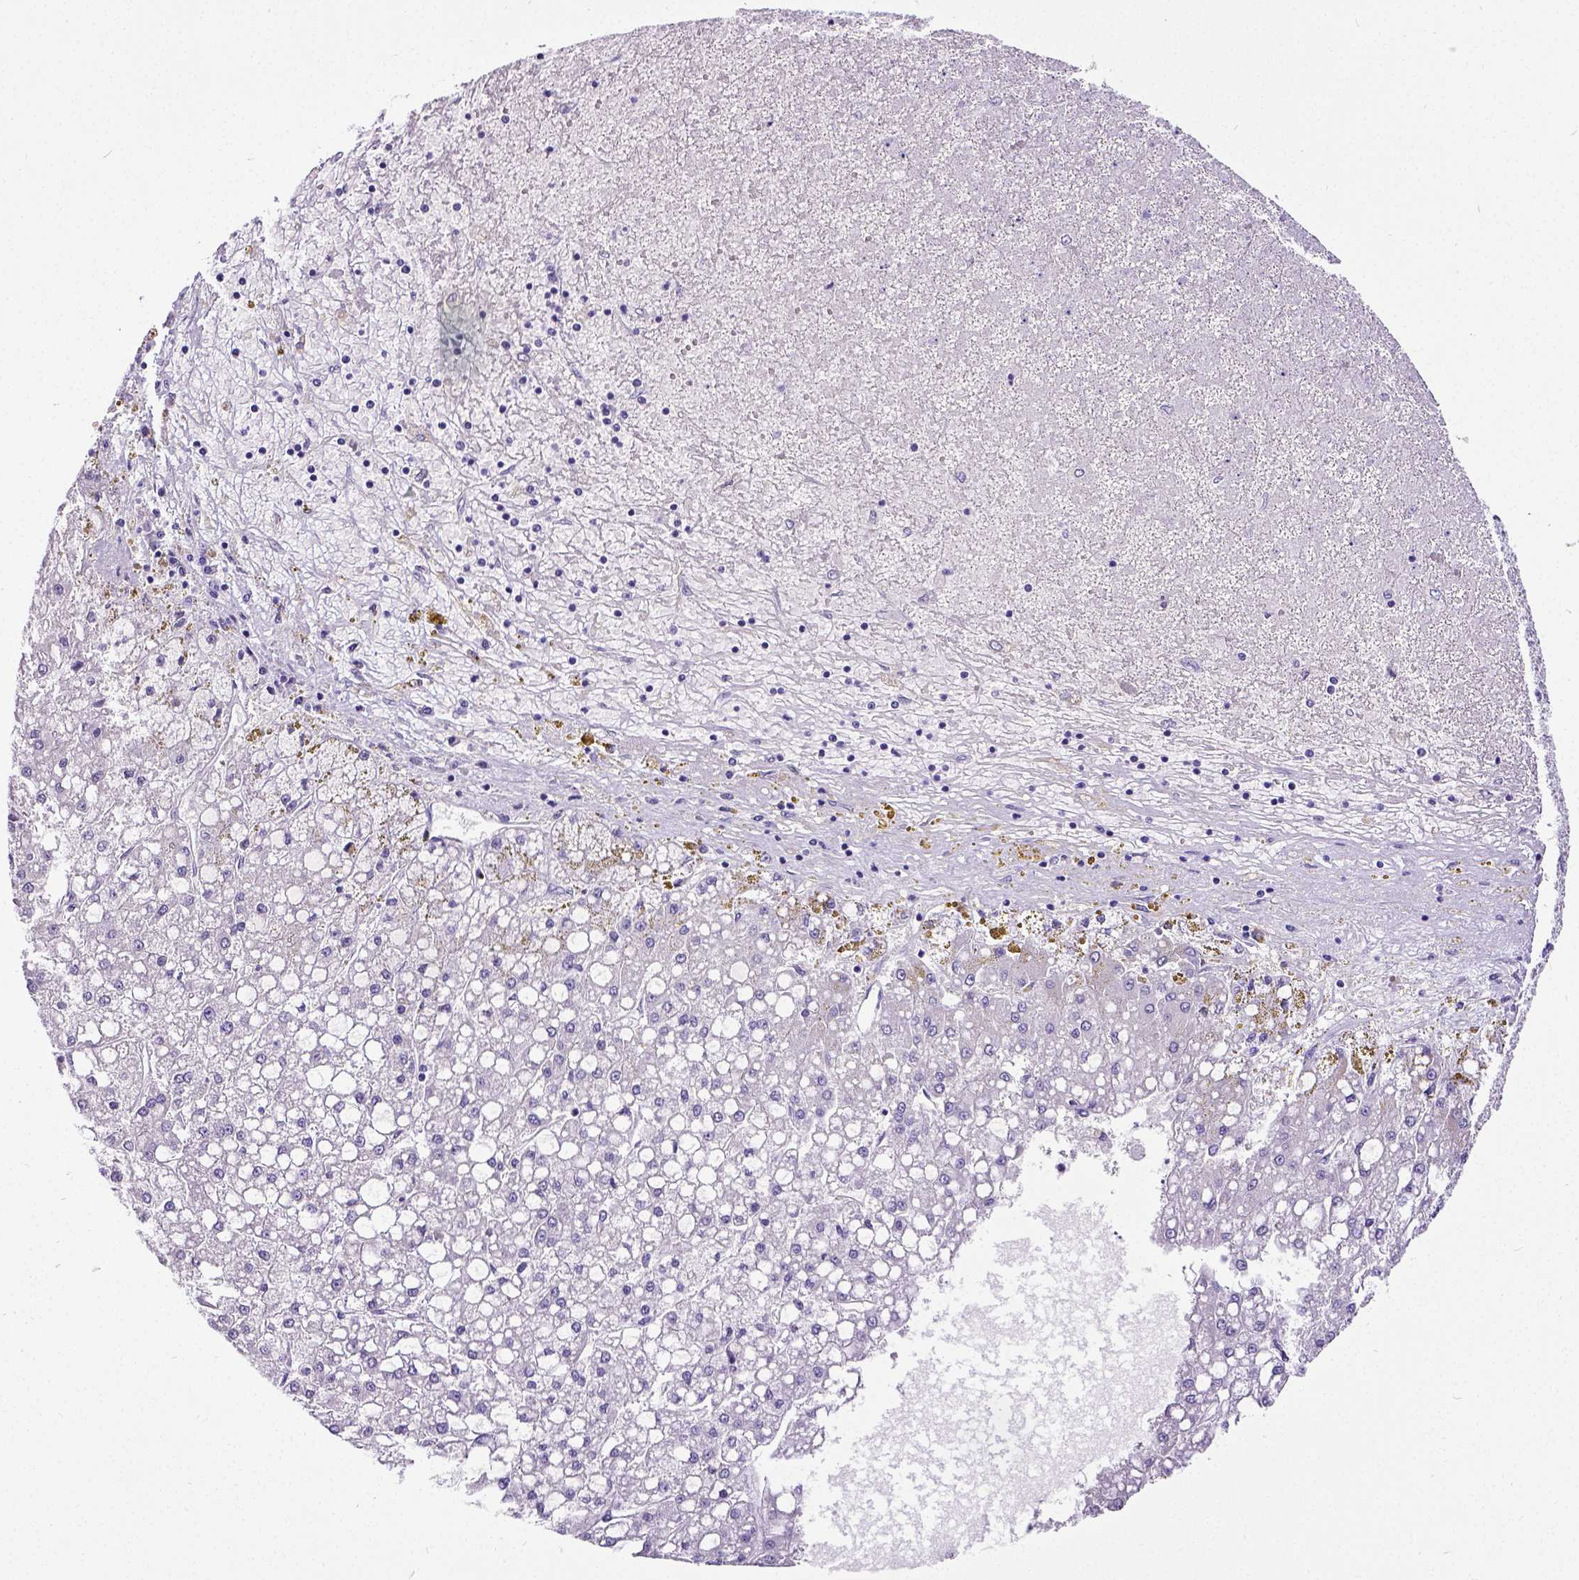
{"staining": {"intensity": "negative", "quantity": "none", "location": "none"}, "tissue": "liver cancer", "cell_type": "Tumor cells", "image_type": "cancer", "snomed": [{"axis": "morphology", "description": "Carcinoma, Hepatocellular, NOS"}, {"axis": "topography", "description": "Liver"}], "caption": "DAB (3,3'-diaminobenzidine) immunohistochemical staining of human liver cancer displays no significant staining in tumor cells.", "gene": "SATB2", "patient": {"sex": "male", "age": 67}}